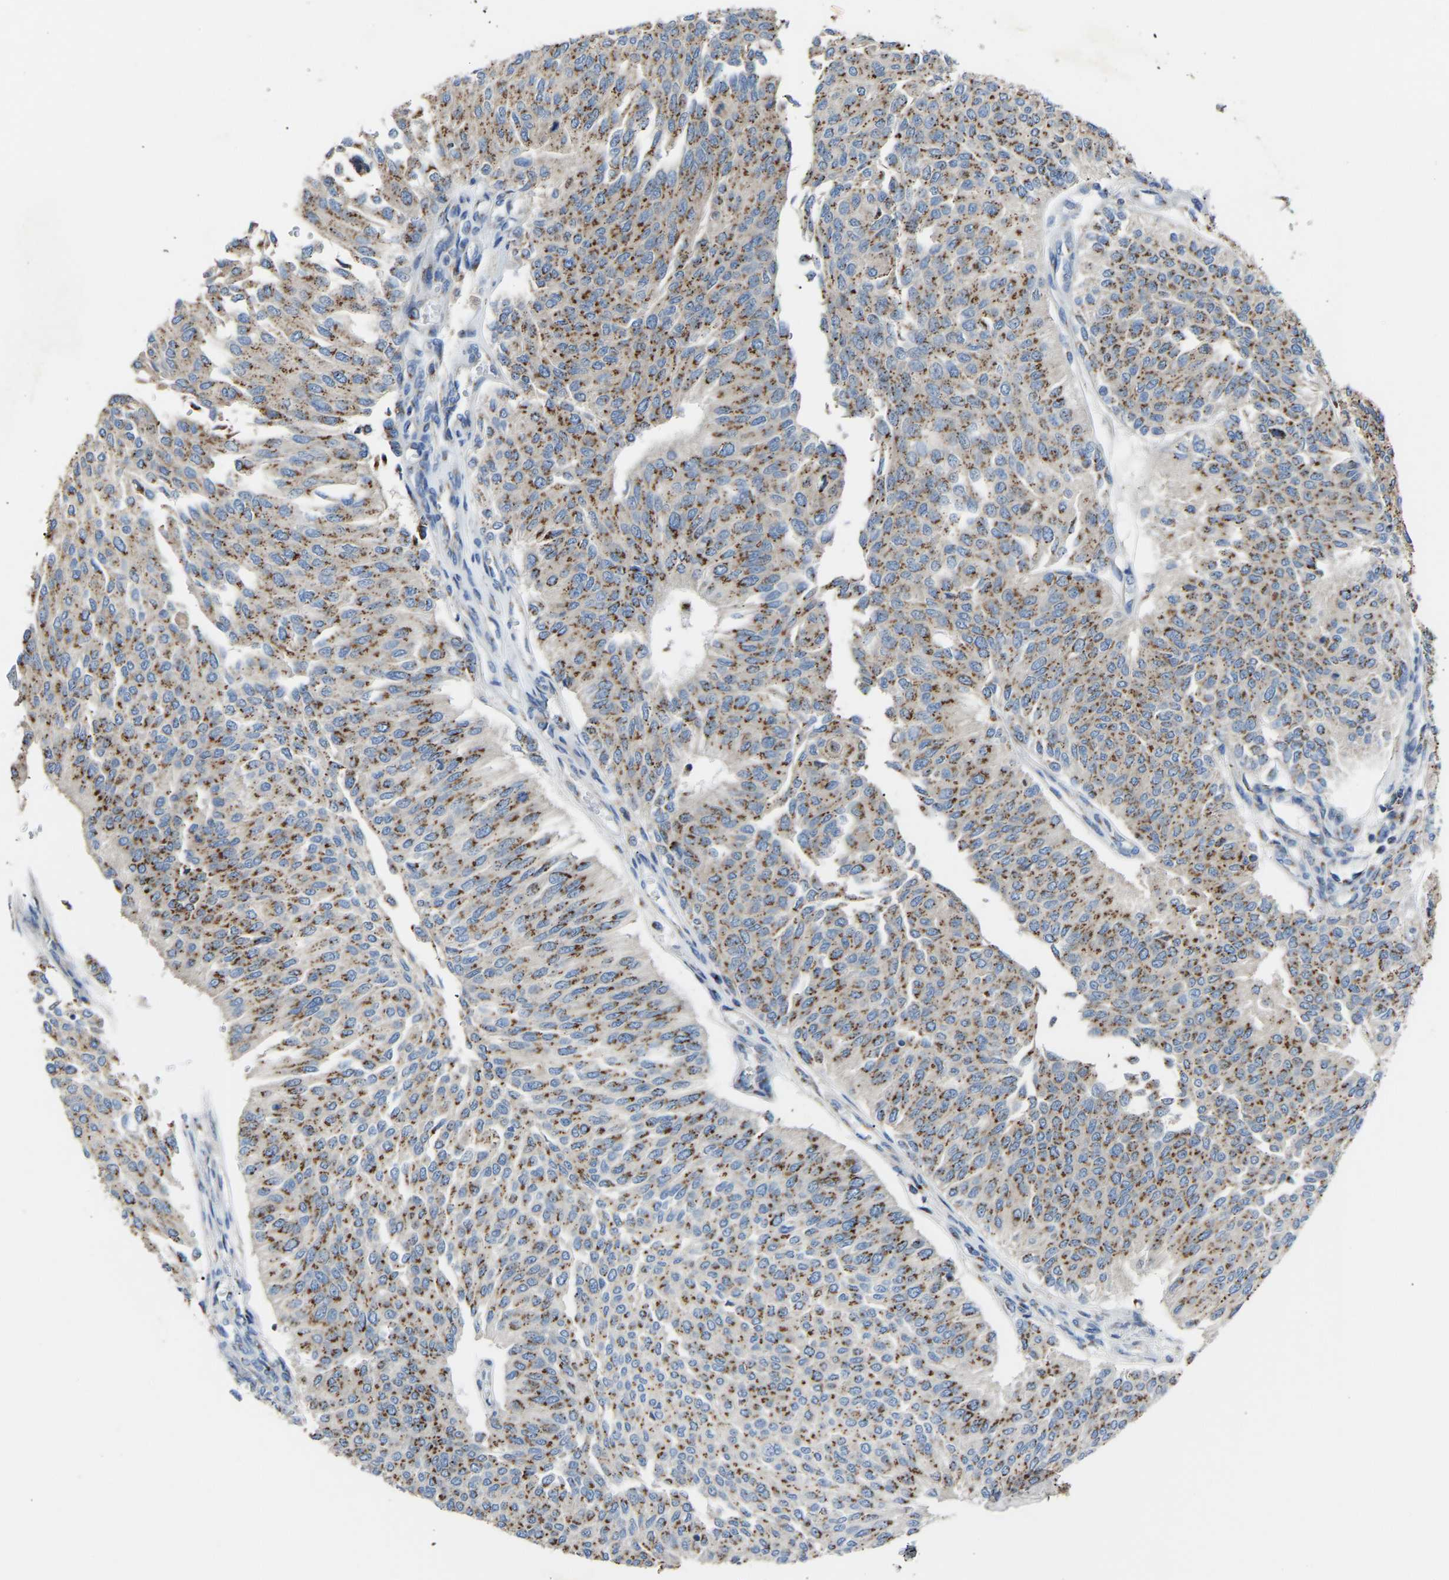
{"staining": {"intensity": "moderate", "quantity": ">75%", "location": "cytoplasmic/membranous"}, "tissue": "urothelial cancer", "cell_type": "Tumor cells", "image_type": "cancer", "snomed": [{"axis": "morphology", "description": "Urothelial carcinoma, Low grade"}, {"axis": "topography", "description": "Urinary bladder"}], "caption": "A high-resolution image shows immunohistochemistry (IHC) staining of urothelial cancer, which displays moderate cytoplasmic/membranous staining in about >75% of tumor cells. (DAB IHC with brightfield microscopy, high magnification).", "gene": "CANT1", "patient": {"sex": "female", "age": 79}}